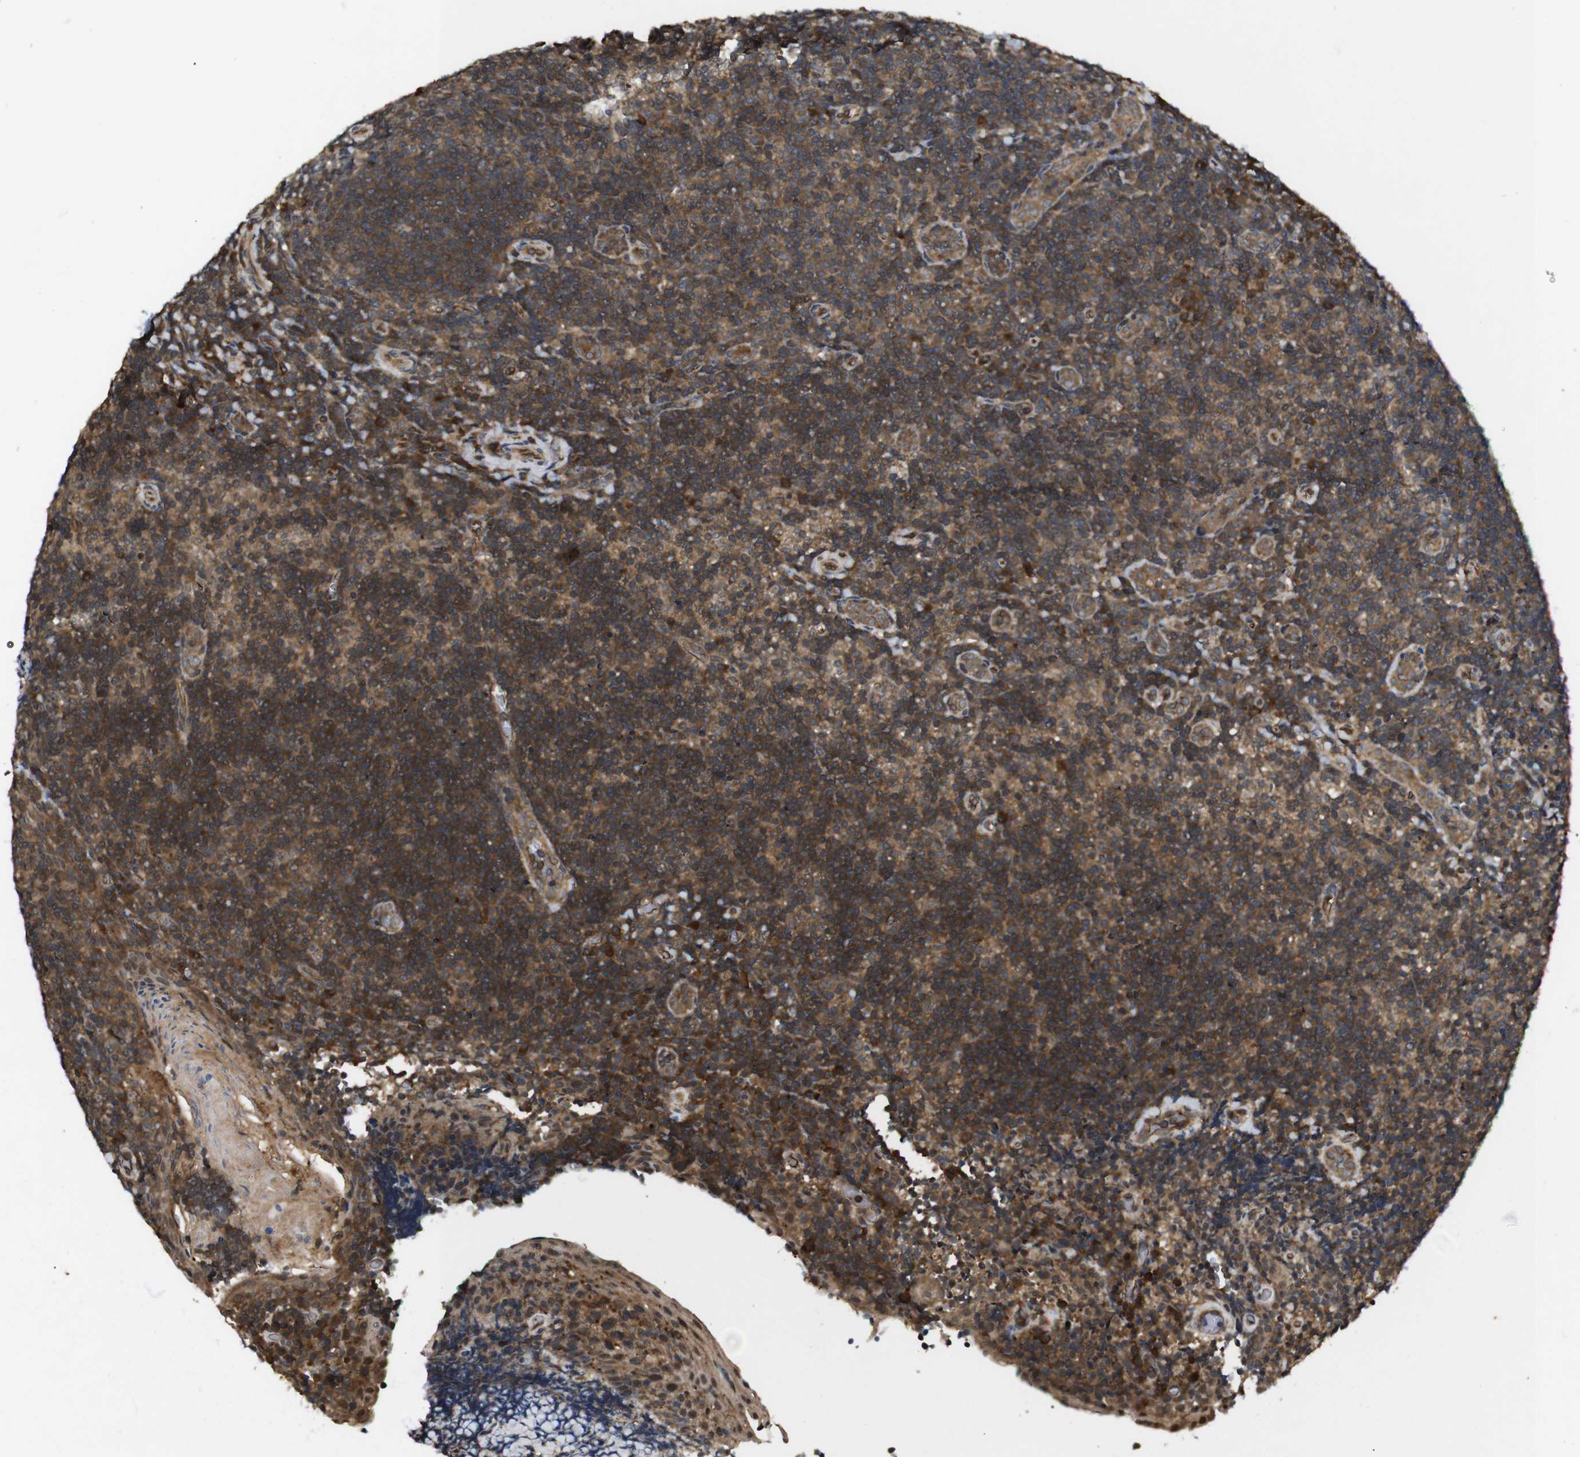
{"staining": {"intensity": "moderate", "quantity": ">75%", "location": "cytoplasmic/membranous"}, "tissue": "tonsil", "cell_type": "Germinal center cells", "image_type": "normal", "snomed": [{"axis": "morphology", "description": "Normal tissue, NOS"}, {"axis": "topography", "description": "Tonsil"}], "caption": "Protein staining of normal tonsil demonstrates moderate cytoplasmic/membranous expression in approximately >75% of germinal center cells.", "gene": "RIPK1", "patient": {"sex": "male", "age": 37}}